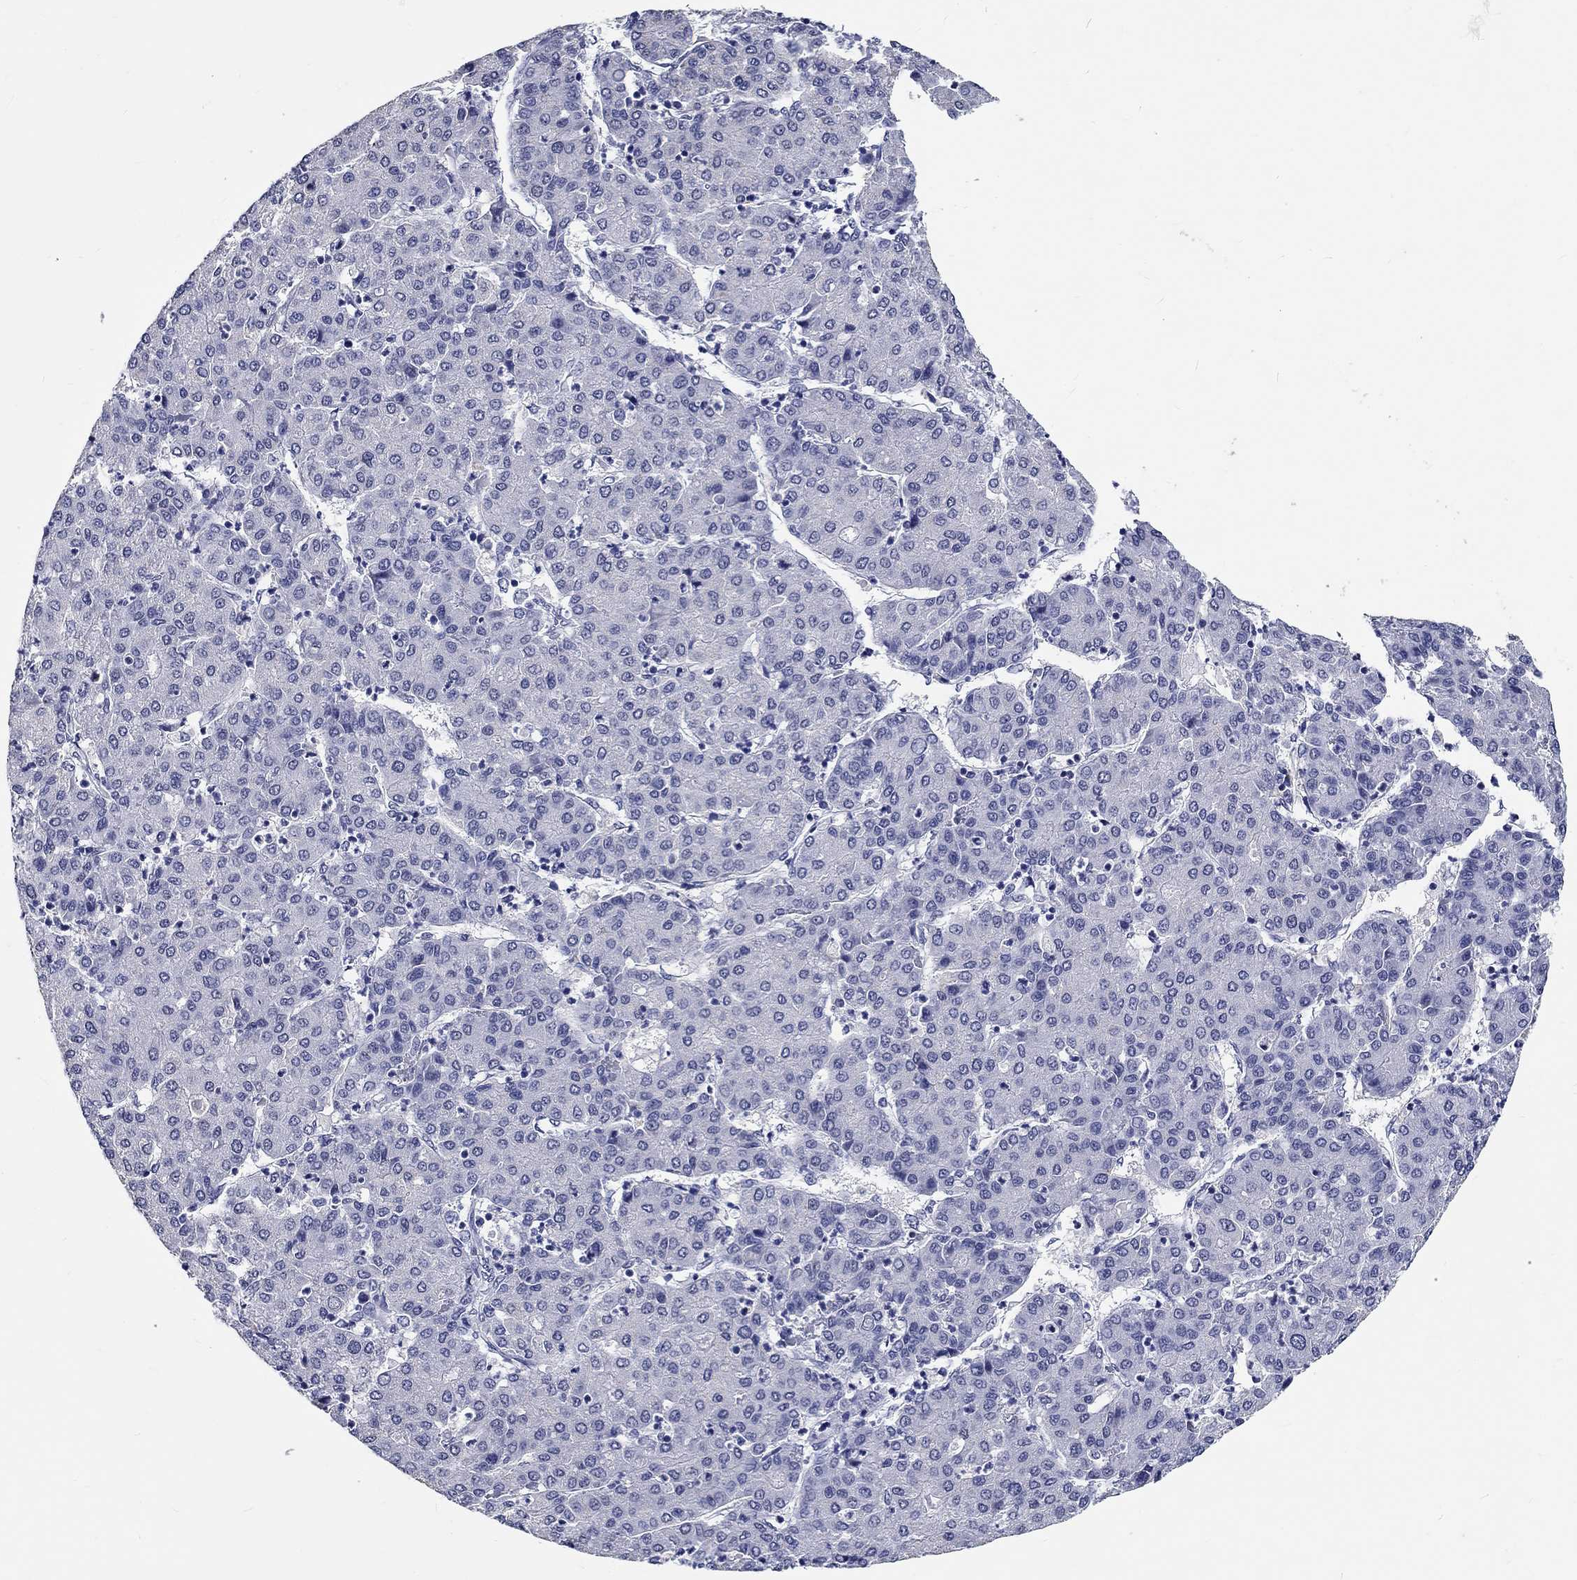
{"staining": {"intensity": "negative", "quantity": "none", "location": "none"}, "tissue": "liver cancer", "cell_type": "Tumor cells", "image_type": "cancer", "snomed": [{"axis": "morphology", "description": "Carcinoma, Hepatocellular, NOS"}, {"axis": "topography", "description": "Liver"}], "caption": "Tumor cells show no significant protein expression in liver hepatocellular carcinoma.", "gene": "GRIN1", "patient": {"sex": "male", "age": 65}}